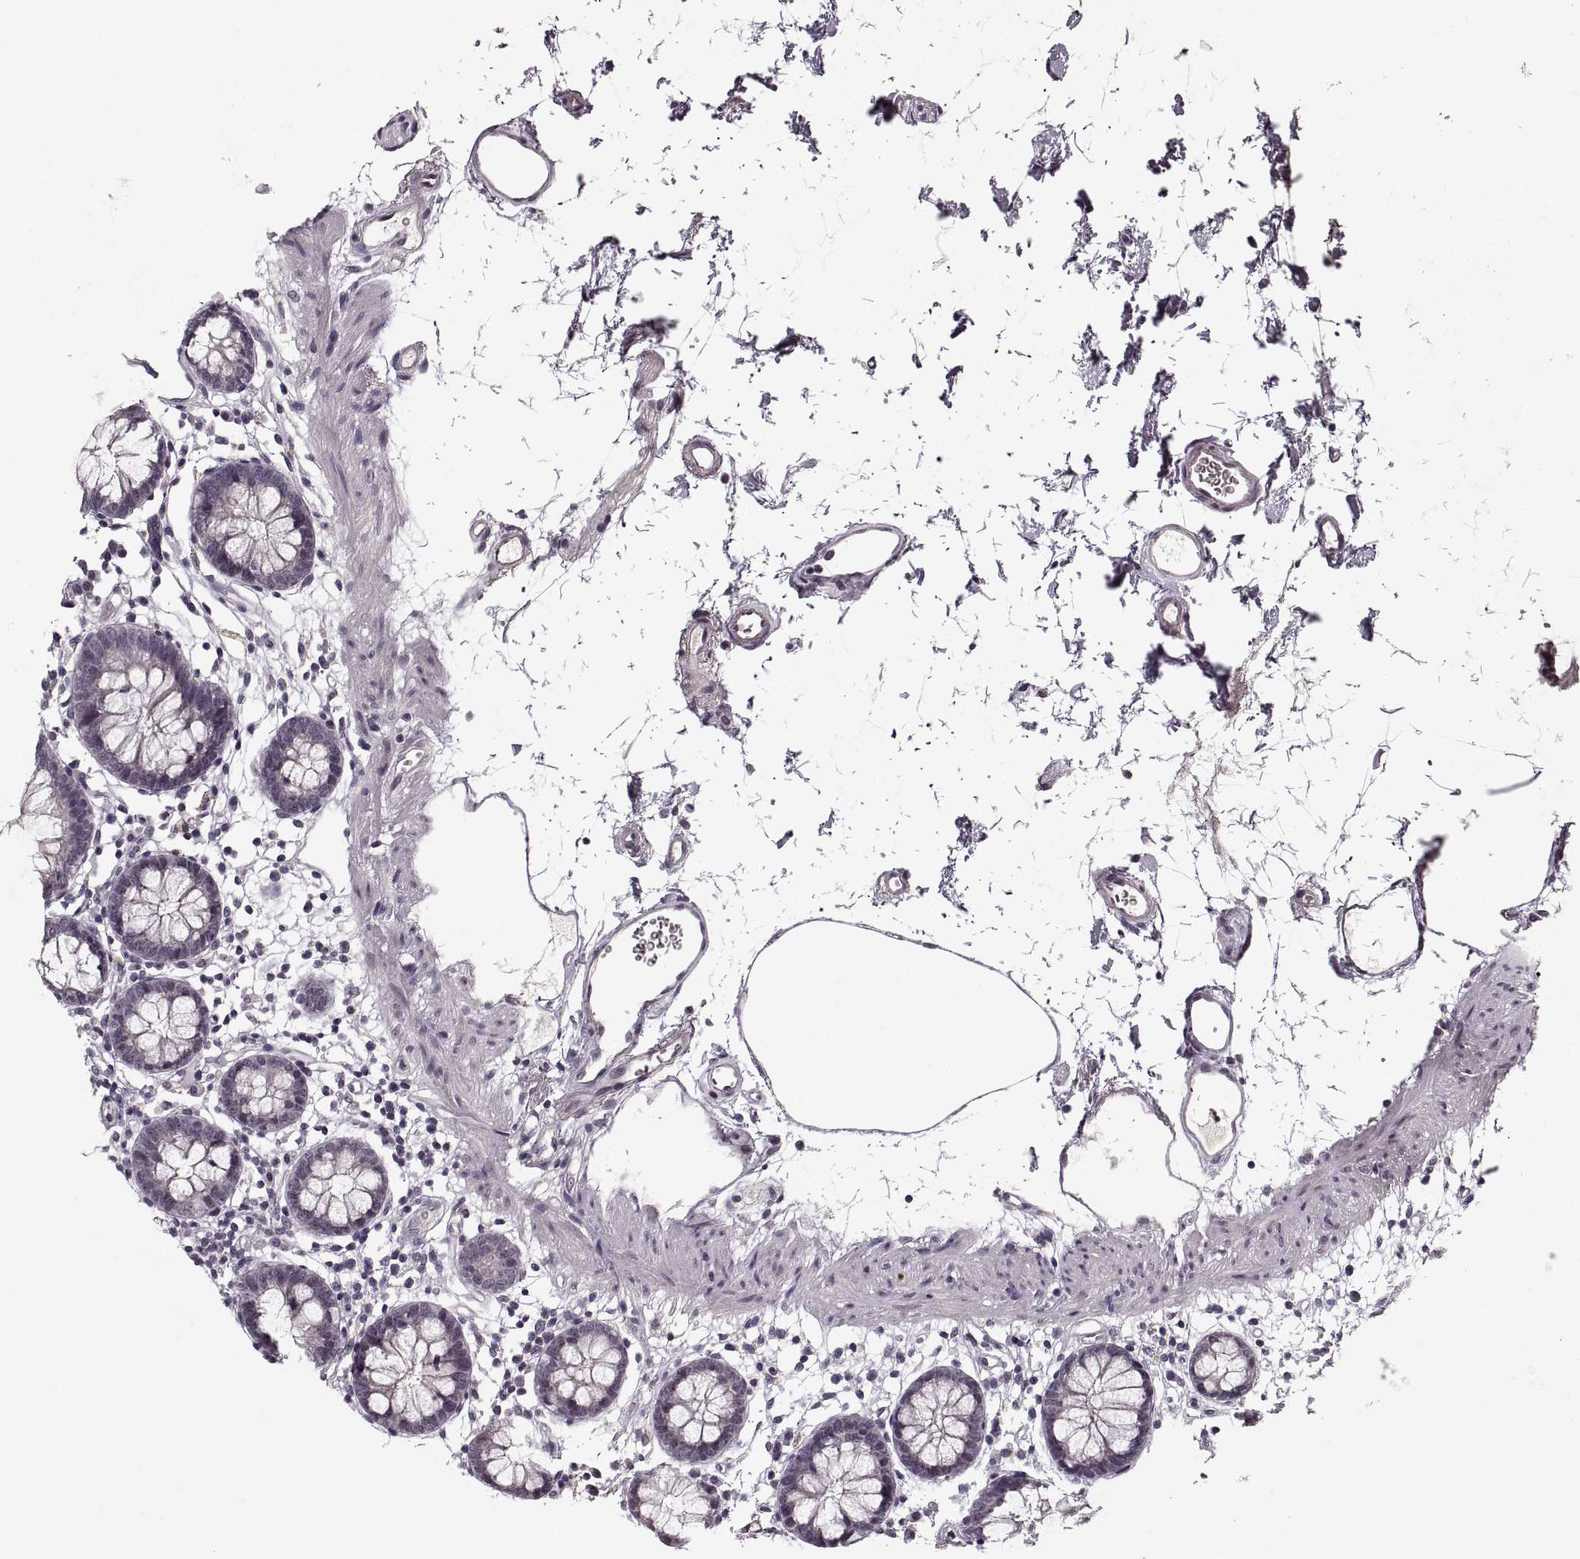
{"staining": {"intensity": "negative", "quantity": "none", "location": "none"}, "tissue": "colon", "cell_type": "Endothelial cells", "image_type": "normal", "snomed": [{"axis": "morphology", "description": "Normal tissue, NOS"}, {"axis": "topography", "description": "Colon"}], "caption": "IHC micrograph of normal human colon stained for a protein (brown), which shows no positivity in endothelial cells. (DAB immunohistochemistry with hematoxylin counter stain).", "gene": "ASIC3", "patient": {"sex": "female", "age": 84}}